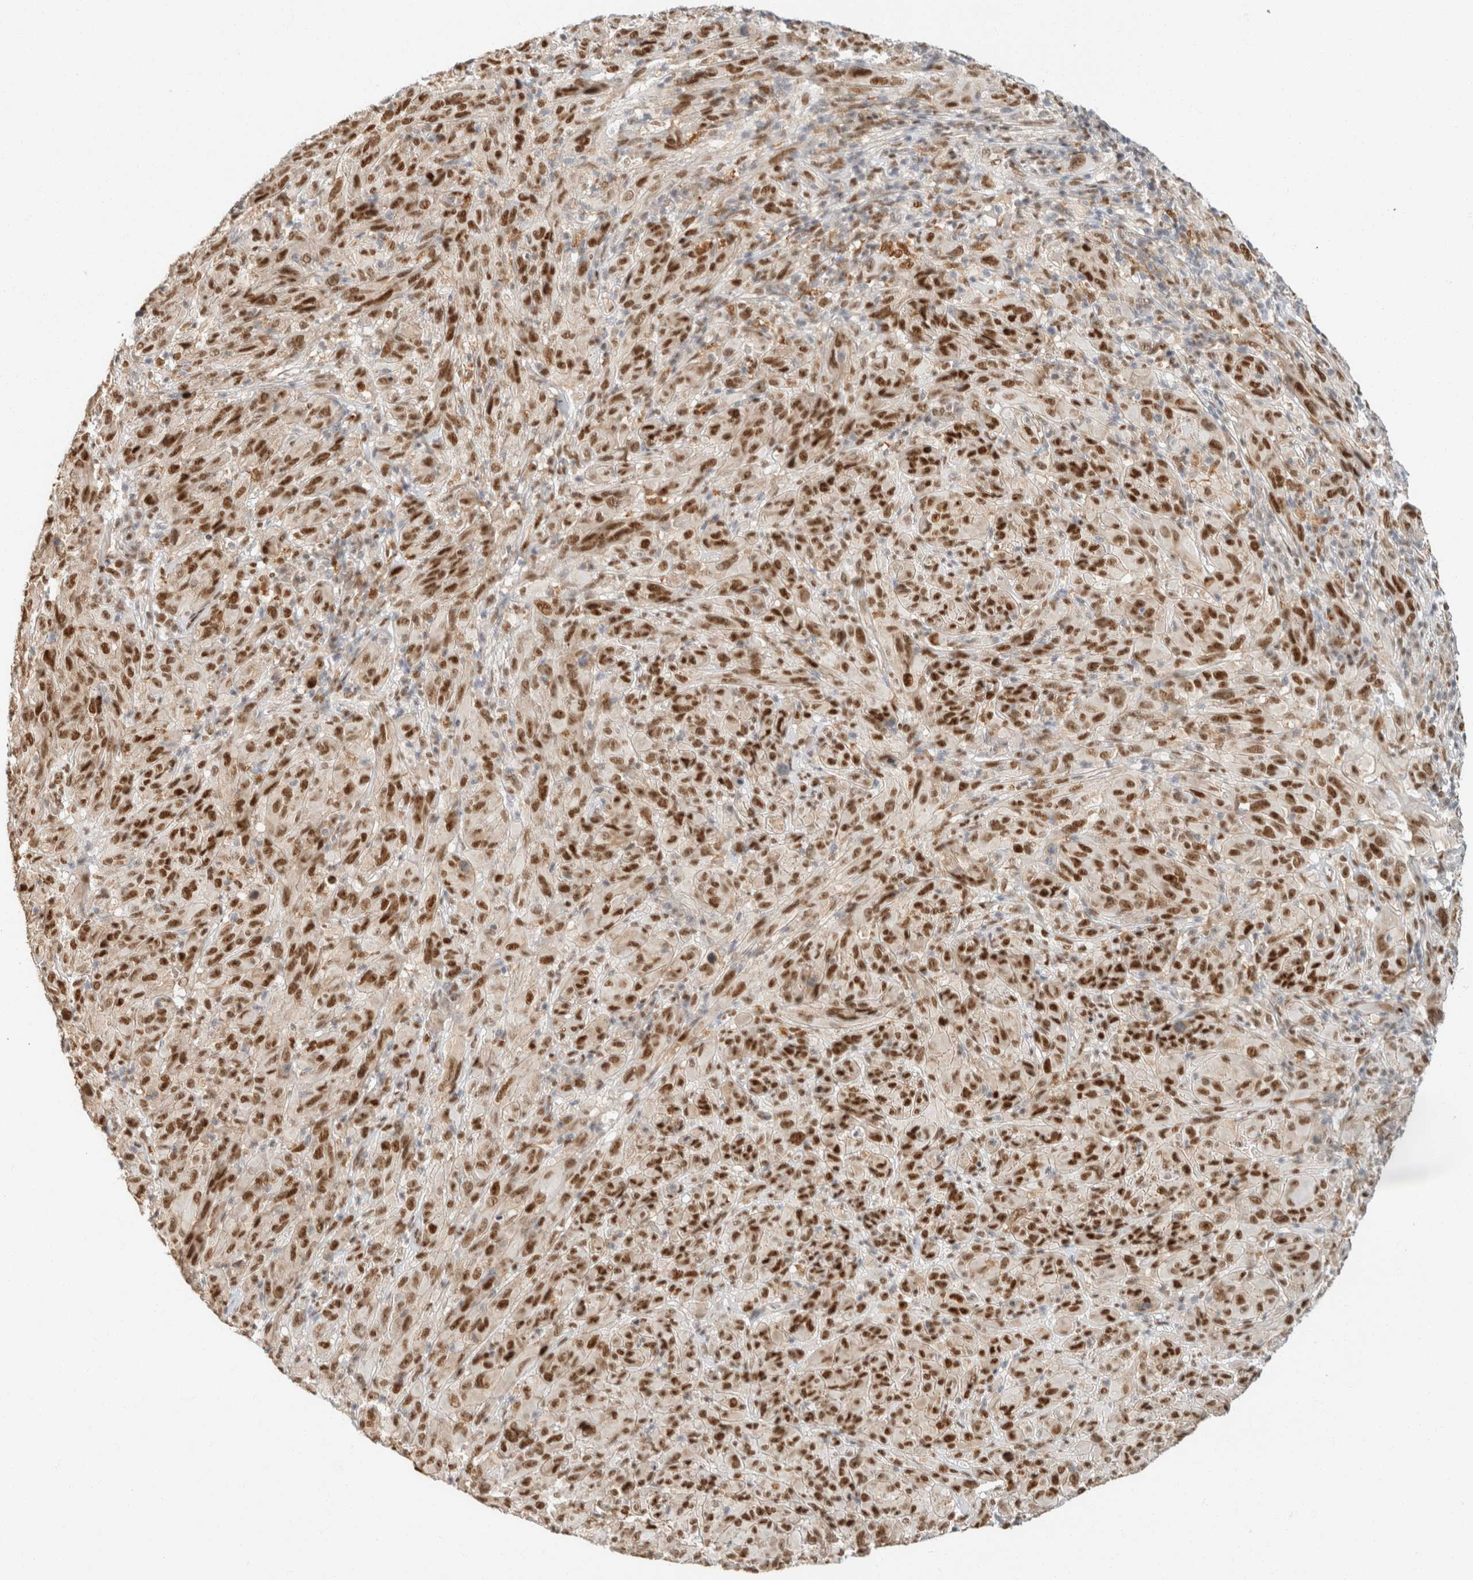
{"staining": {"intensity": "strong", "quantity": ">75%", "location": "nuclear"}, "tissue": "melanoma", "cell_type": "Tumor cells", "image_type": "cancer", "snomed": [{"axis": "morphology", "description": "Malignant melanoma, NOS"}, {"axis": "topography", "description": "Skin of head"}], "caption": "The histopathology image reveals a brown stain indicating the presence of a protein in the nuclear of tumor cells in malignant melanoma. The protein of interest is stained brown, and the nuclei are stained in blue (DAB IHC with brightfield microscopy, high magnification).", "gene": "ZNF768", "patient": {"sex": "male", "age": 96}}